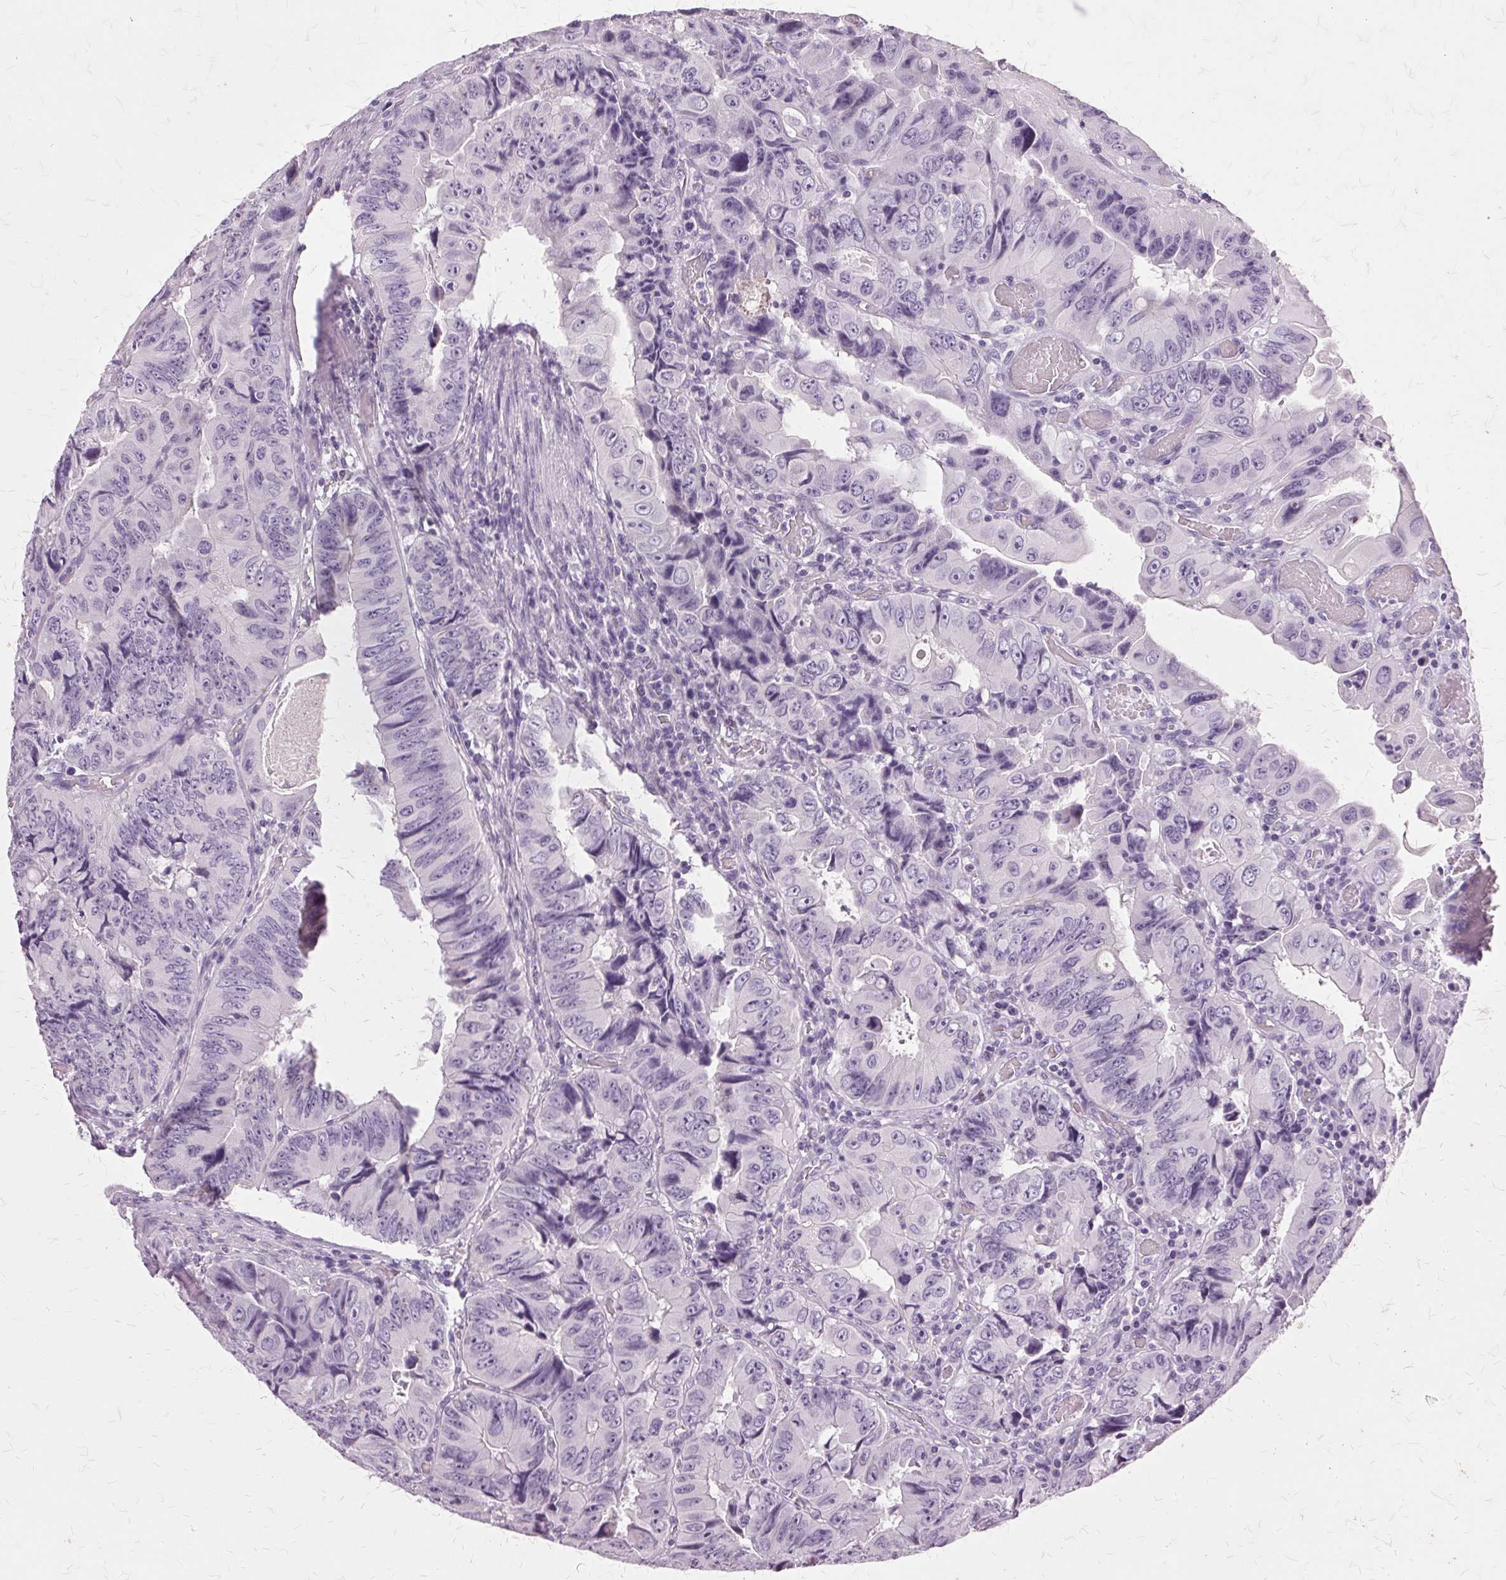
{"staining": {"intensity": "negative", "quantity": "none", "location": "none"}, "tissue": "colorectal cancer", "cell_type": "Tumor cells", "image_type": "cancer", "snomed": [{"axis": "morphology", "description": "Adenocarcinoma, NOS"}, {"axis": "topography", "description": "Colon"}], "caption": "Colorectal adenocarcinoma was stained to show a protein in brown. There is no significant positivity in tumor cells. (DAB IHC visualized using brightfield microscopy, high magnification).", "gene": "SLC45A3", "patient": {"sex": "female", "age": 84}}